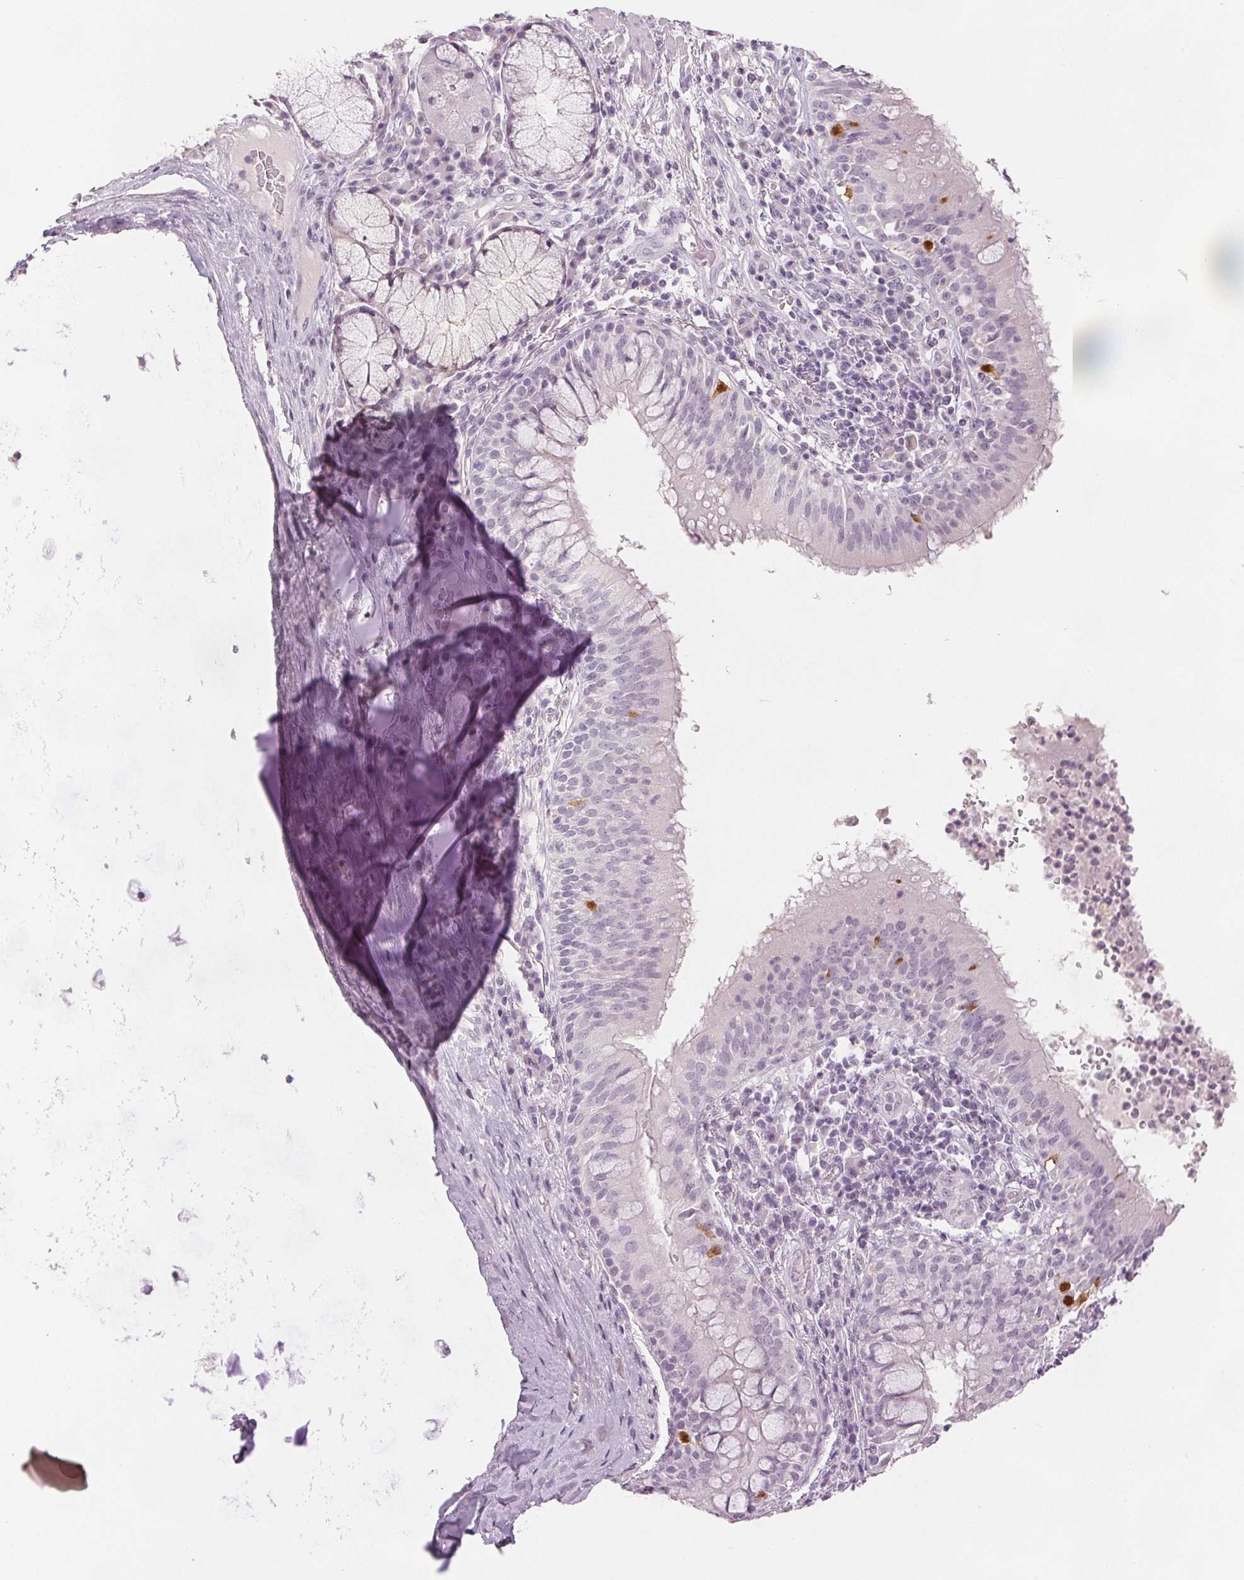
{"staining": {"intensity": "negative", "quantity": "none", "location": "none"}, "tissue": "bronchus", "cell_type": "Respiratory epithelial cells", "image_type": "normal", "snomed": [{"axis": "morphology", "description": "Normal tissue, NOS"}, {"axis": "topography", "description": "Cartilage tissue"}, {"axis": "topography", "description": "Bronchus"}], "caption": "DAB immunohistochemical staining of benign human bronchus shows no significant positivity in respiratory epithelial cells. (DAB (3,3'-diaminobenzidine) IHC with hematoxylin counter stain).", "gene": "SCGN", "patient": {"sex": "male", "age": 56}}